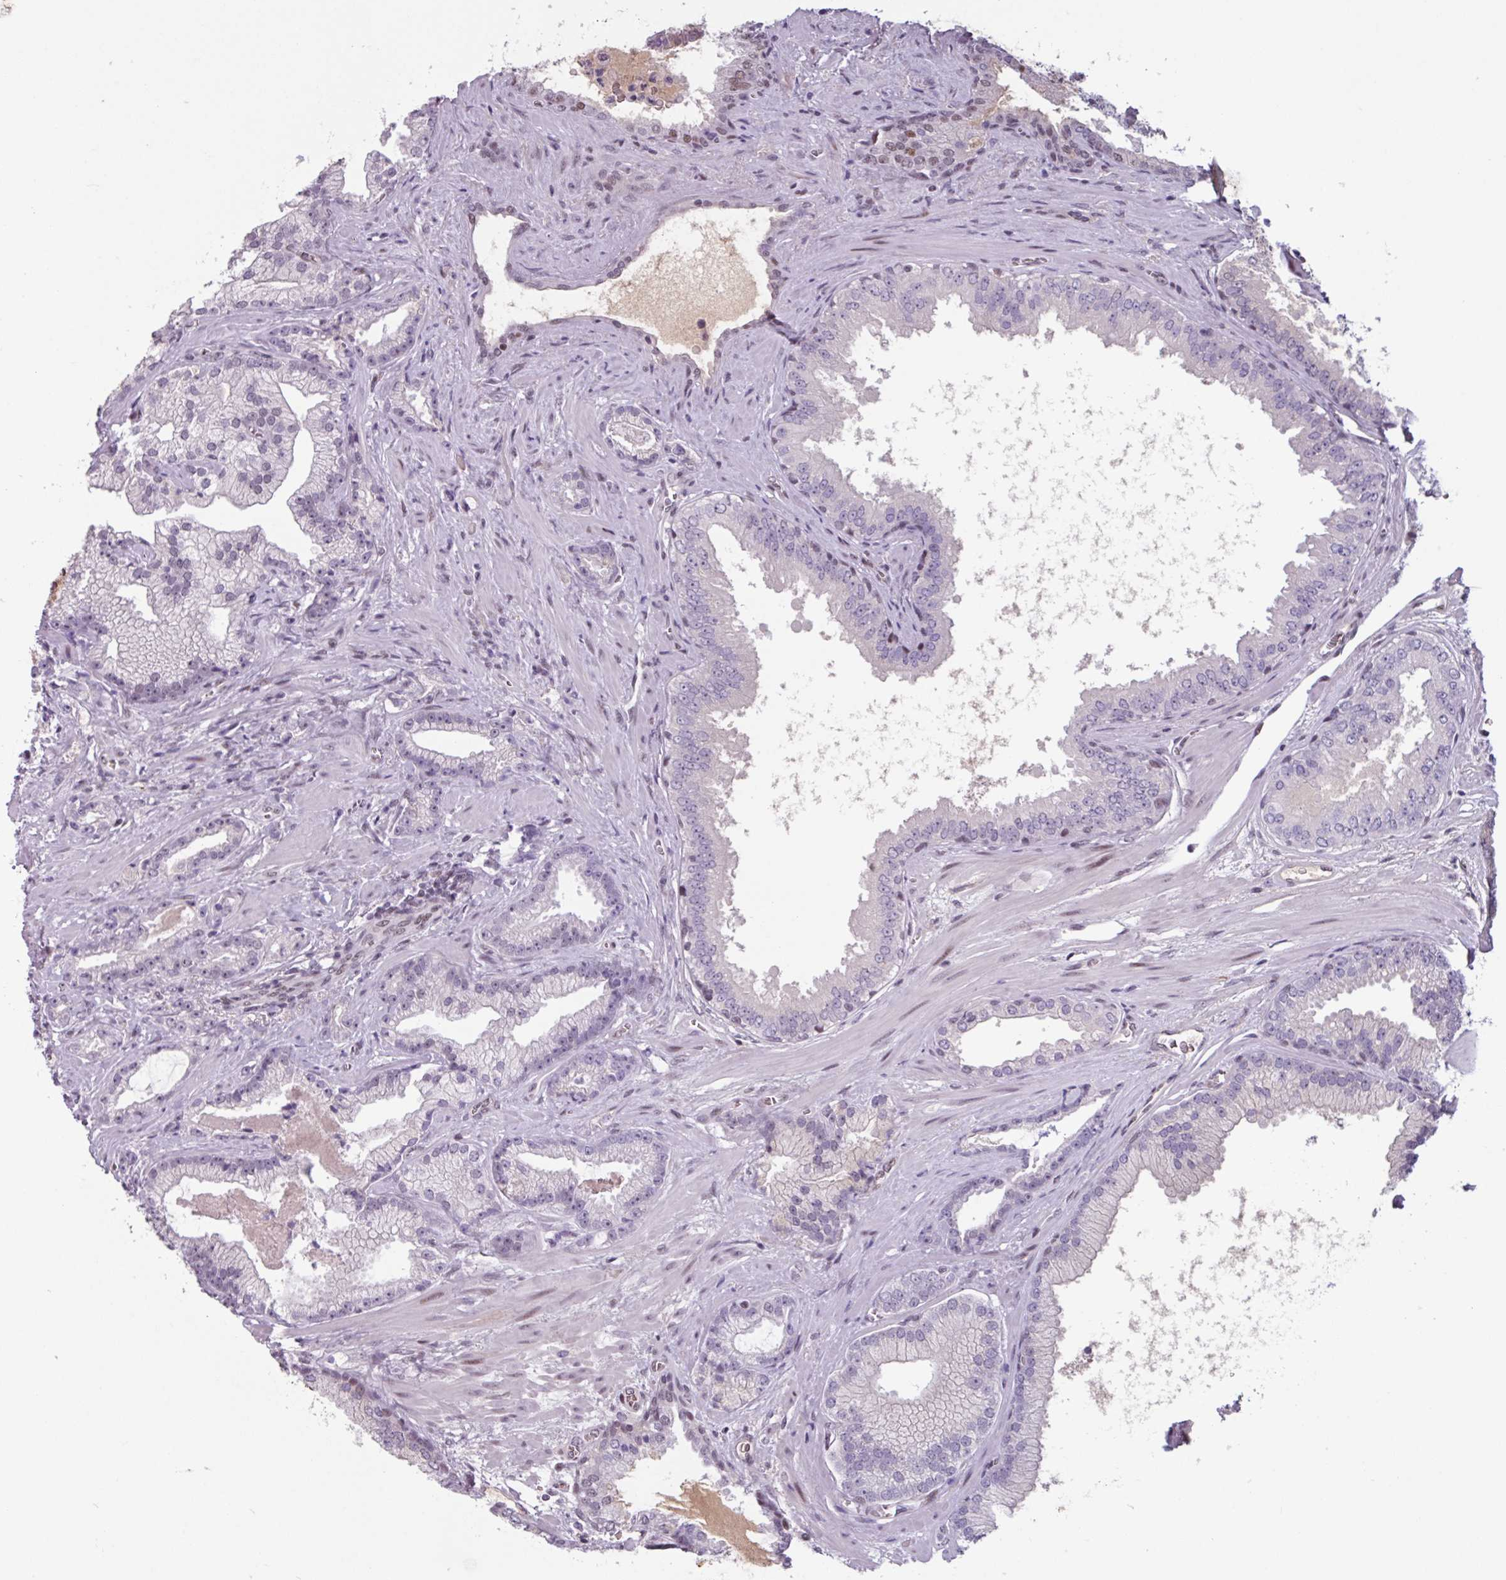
{"staining": {"intensity": "negative", "quantity": "none", "location": "none"}, "tissue": "prostate cancer", "cell_type": "Tumor cells", "image_type": "cancer", "snomed": [{"axis": "morphology", "description": "Adenocarcinoma, High grade"}, {"axis": "topography", "description": "Prostate"}], "caption": "Protein analysis of prostate high-grade adenocarcinoma demonstrates no significant expression in tumor cells.", "gene": "ZNF575", "patient": {"sex": "male", "age": 68}}